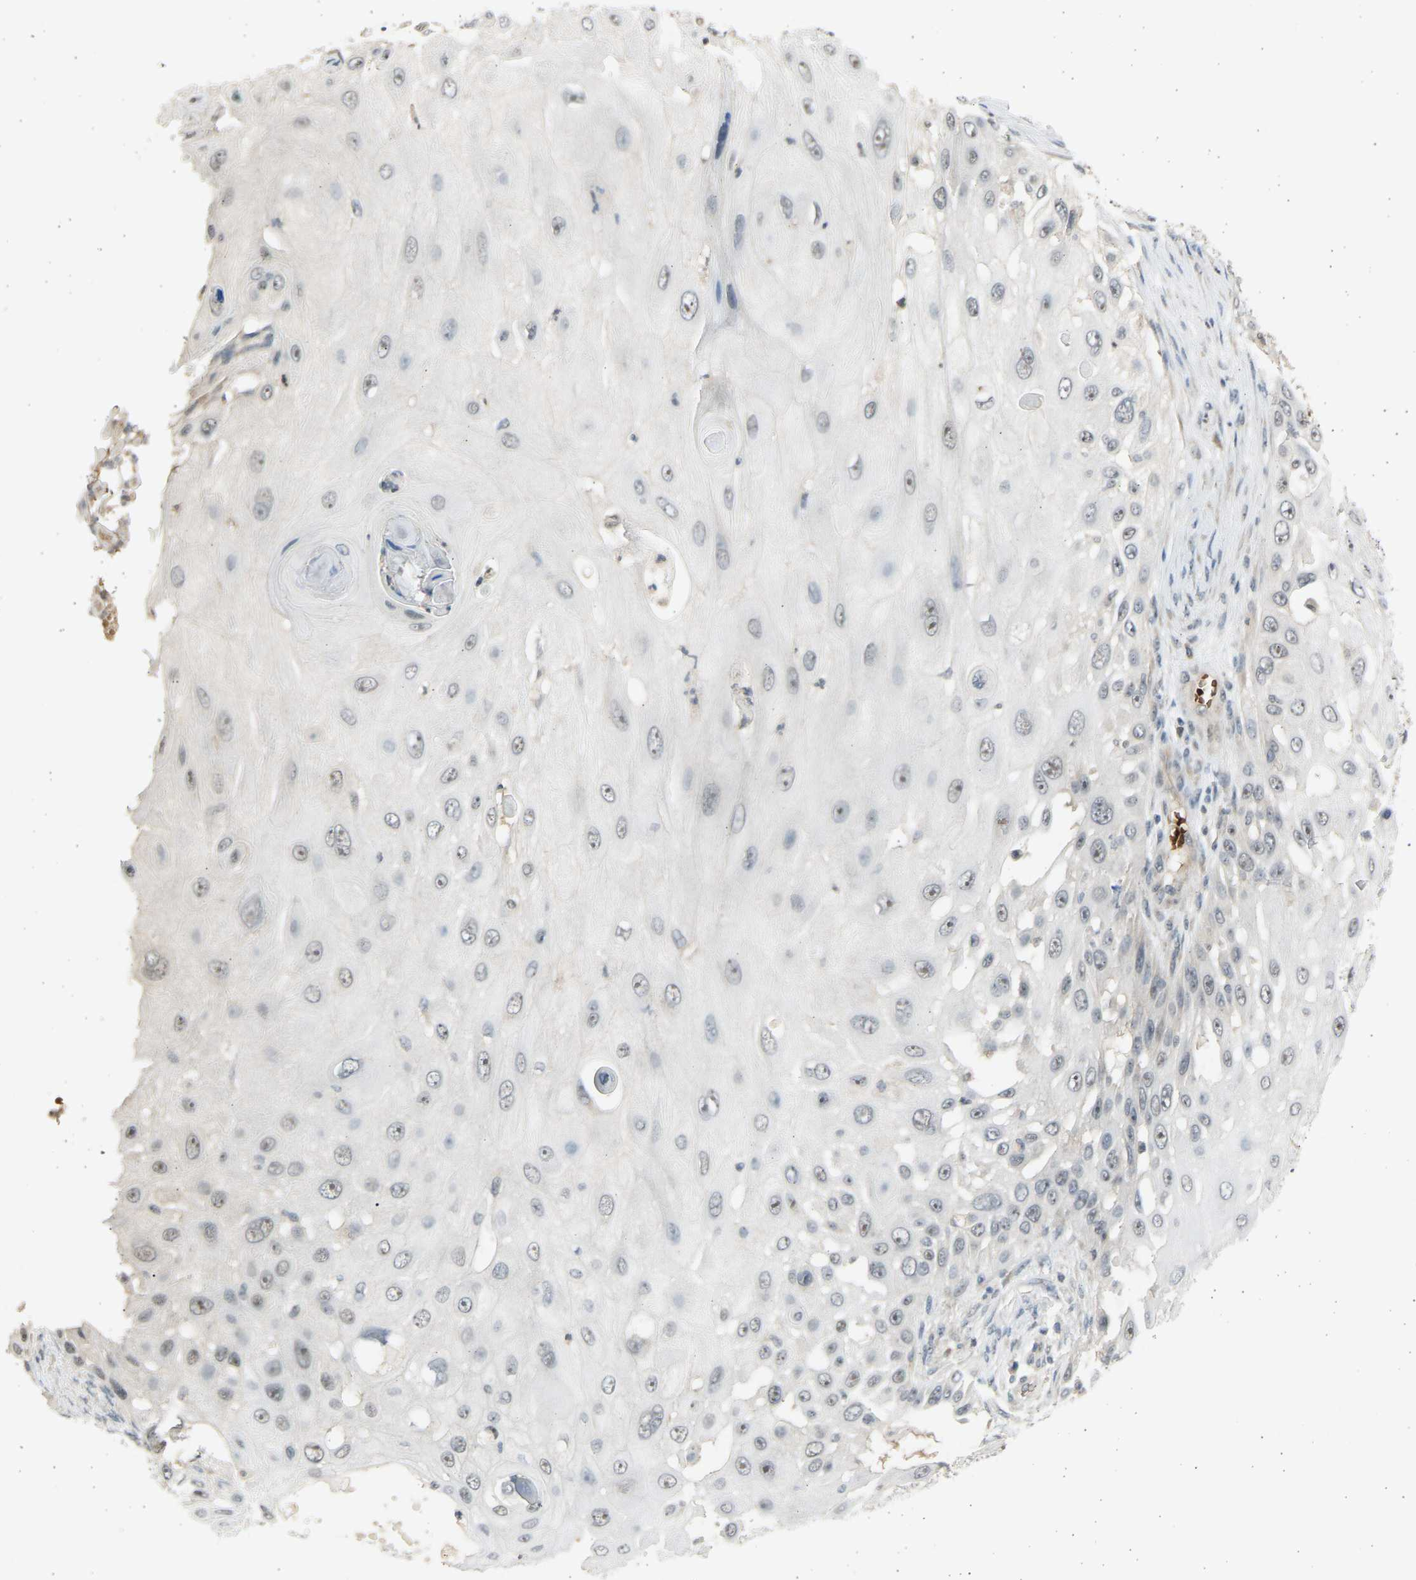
{"staining": {"intensity": "moderate", "quantity": "<25%", "location": "nuclear"}, "tissue": "skin cancer", "cell_type": "Tumor cells", "image_type": "cancer", "snomed": [{"axis": "morphology", "description": "Squamous cell carcinoma, NOS"}, {"axis": "topography", "description": "Skin"}], "caption": "Protein expression analysis of human skin squamous cell carcinoma reveals moderate nuclear expression in approximately <25% of tumor cells.", "gene": "BIRC2", "patient": {"sex": "female", "age": 44}}